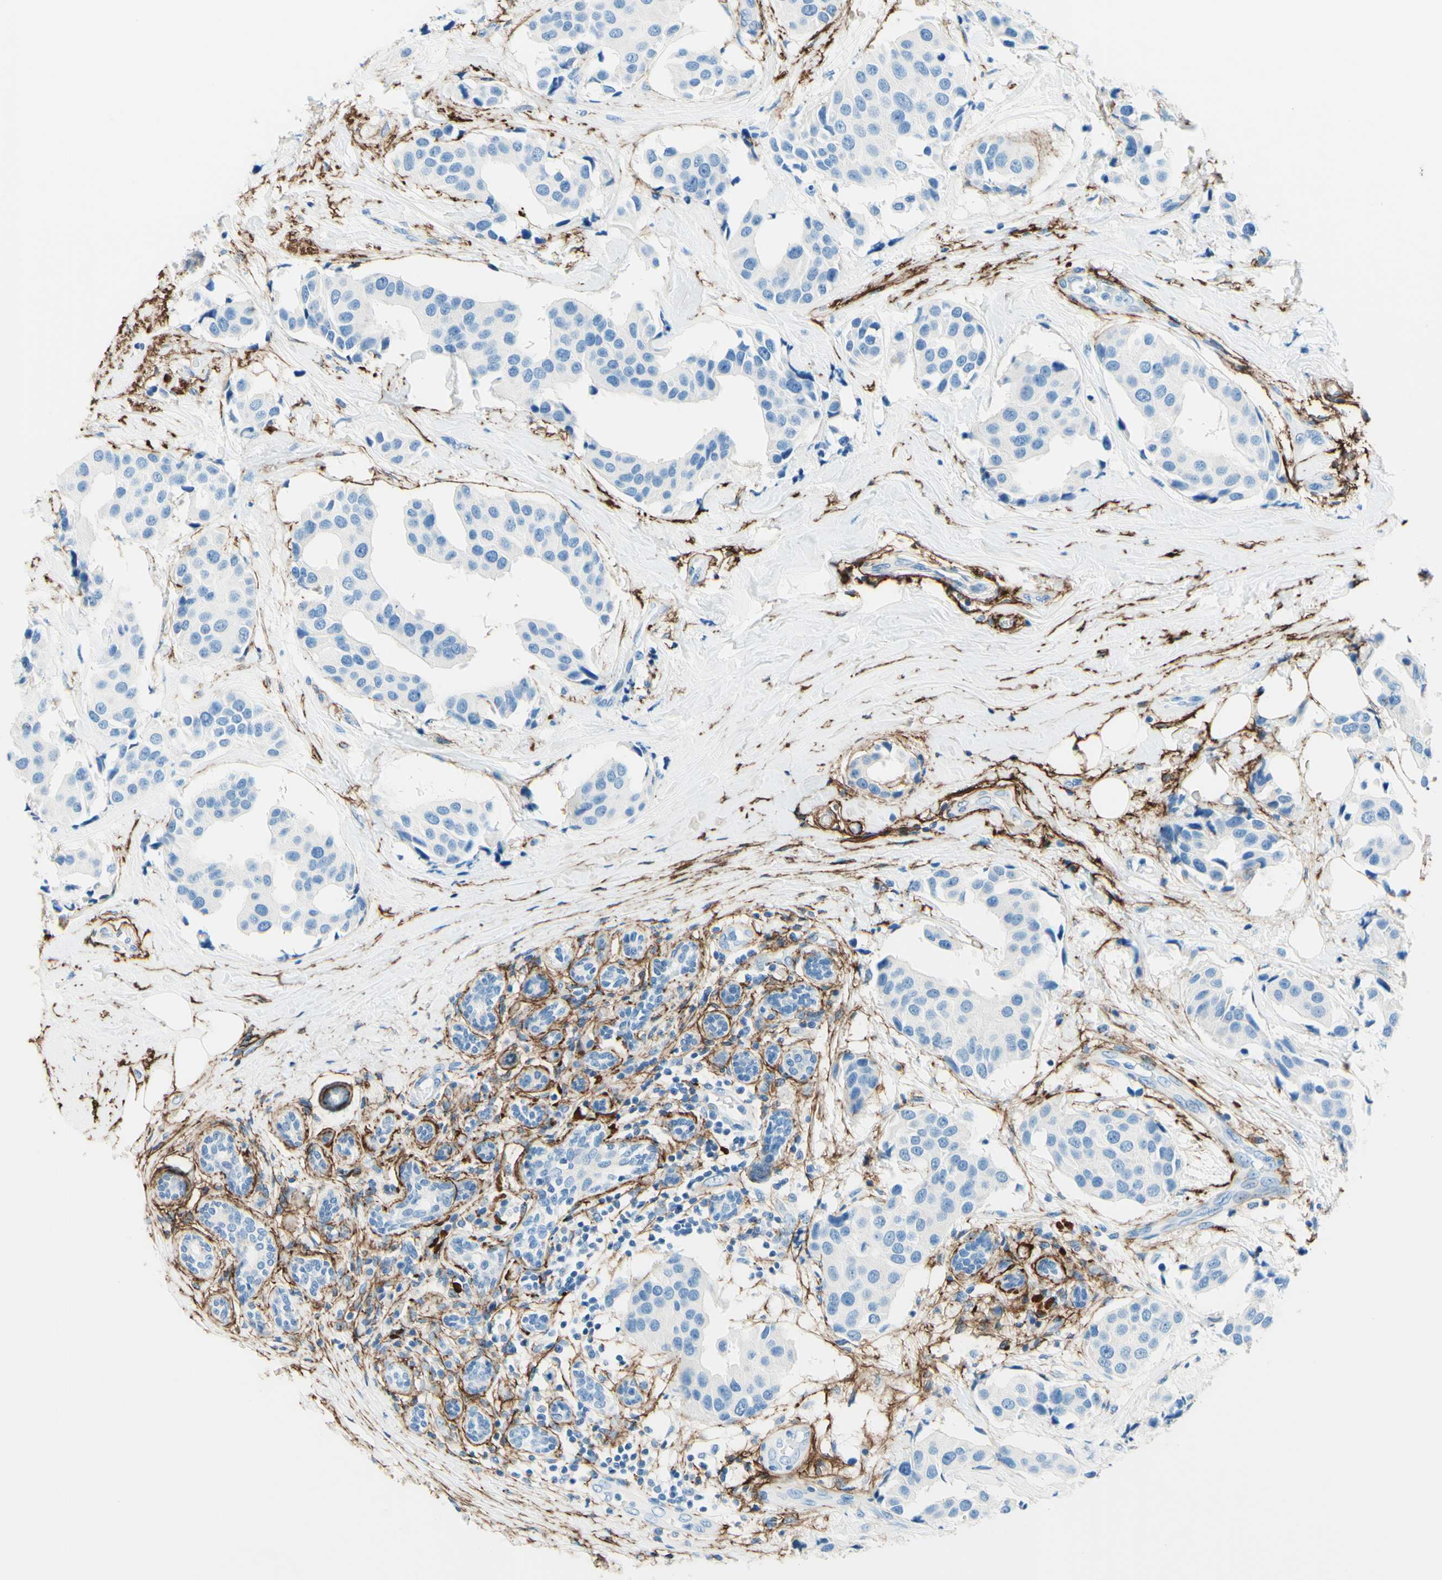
{"staining": {"intensity": "negative", "quantity": "none", "location": "none"}, "tissue": "breast cancer", "cell_type": "Tumor cells", "image_type": "cancer", "snomed": [{"axis": "morphology", "description": "Normal tissue, NOS"}, {"axis": "morphology", "description": "Duct carcinoma"}, {"axis": "topography", "description": "Breast"}], "caption": "Image shows no significant protein expression in tumor cells of invasive ductal carcinoma (breast).", "gene": "MFAP5", "patient": {"sex": "female", "age": 39}}